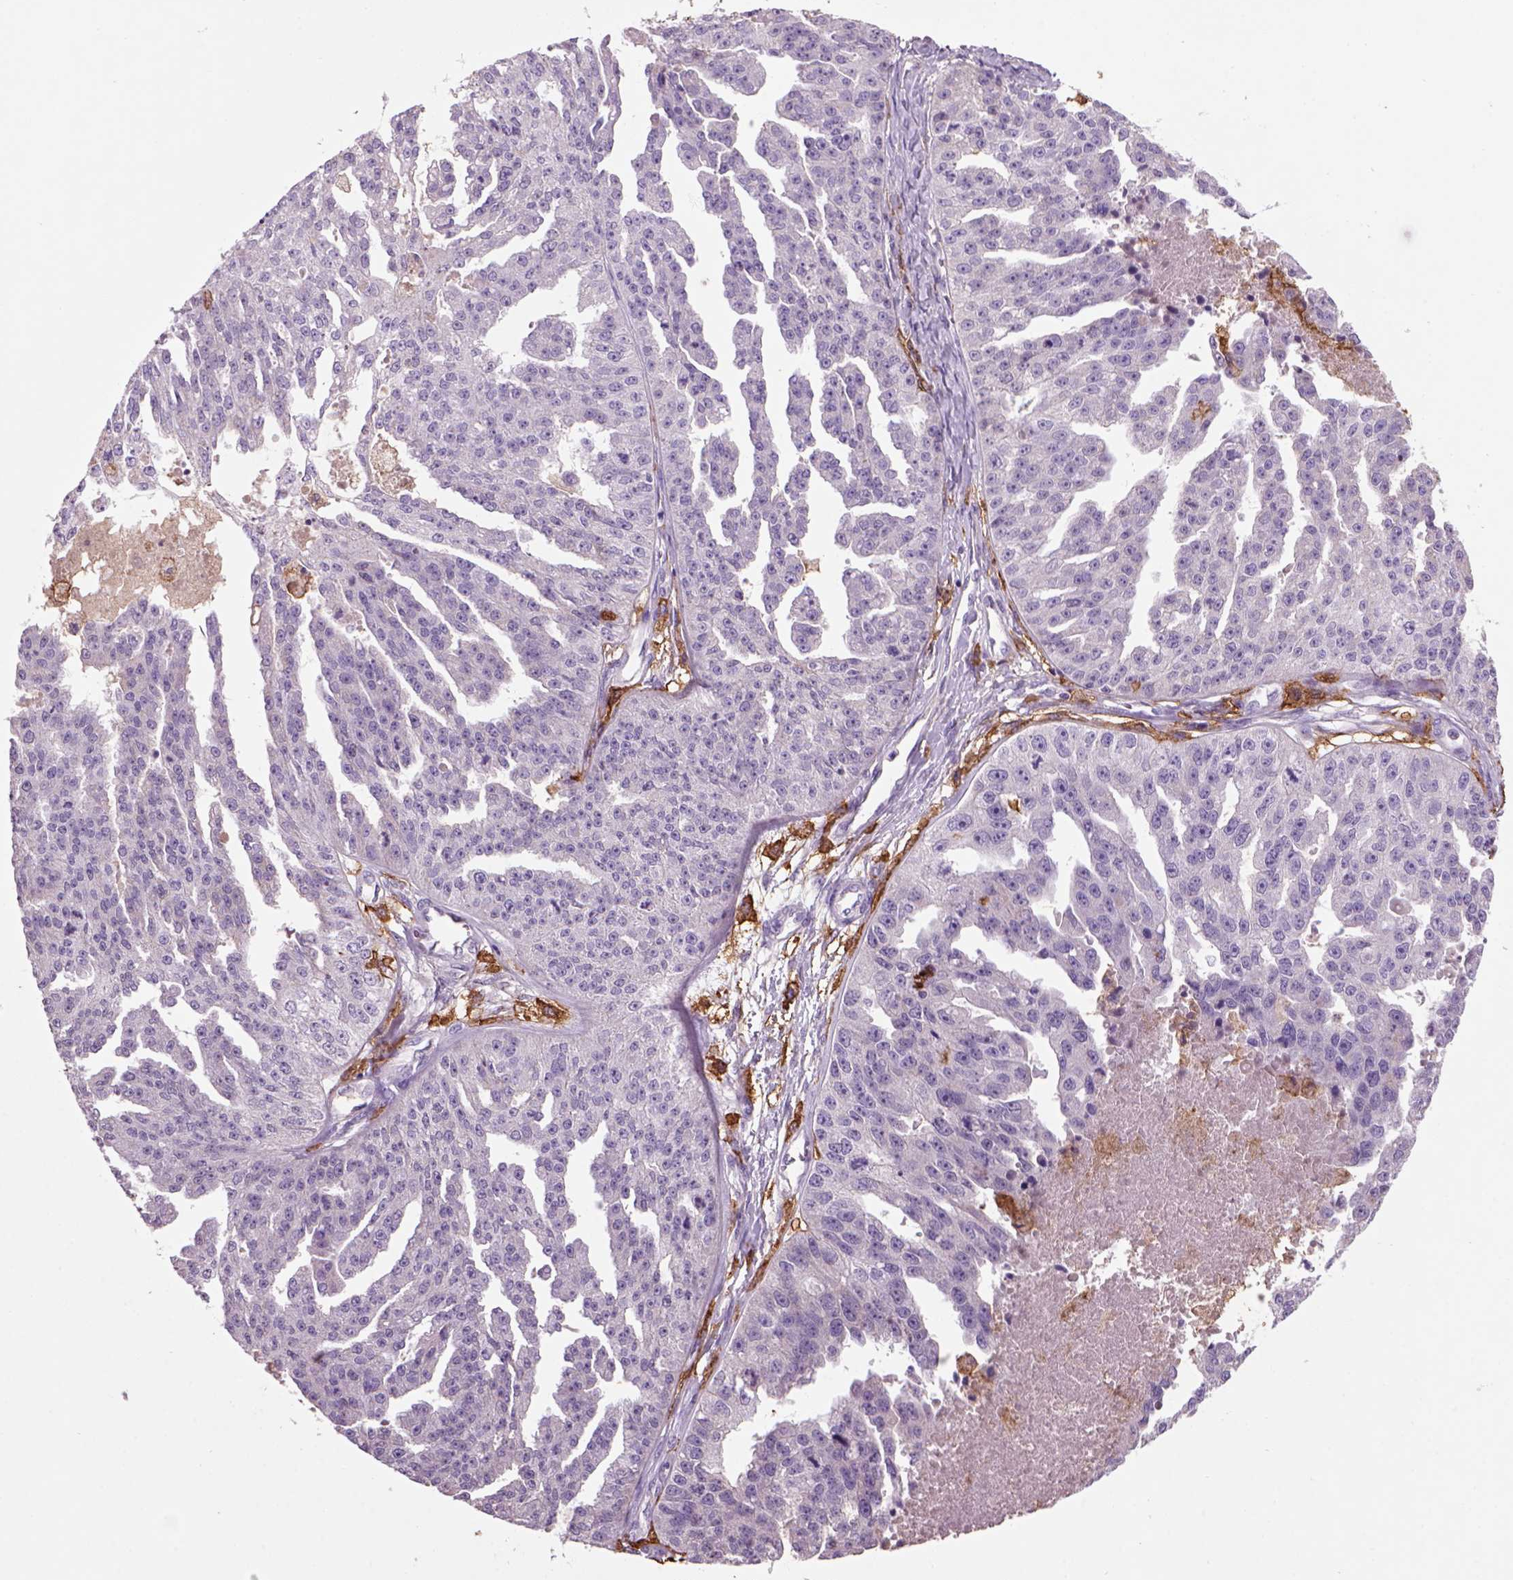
{"staining": {"intensity": "negative", "quantity": "none", "location": "none"}, "tissue": "ovarian cancer", "cell_type": "Tumor cells", "image_type": "cancer", "snomed": [{"axis": "morphology", "description": "Cystadenocarcinoma, serous, NOS"}, {"axis": "topography", "description": "Ovary"}], "caption": "A micrograph of human serous cystadenocarcinoma (ovarian) is negative for staining in tumor cells. Nuclei are stained in blue.", "gene": "CD14", "patient": {"sex": "female", "age": 58}}